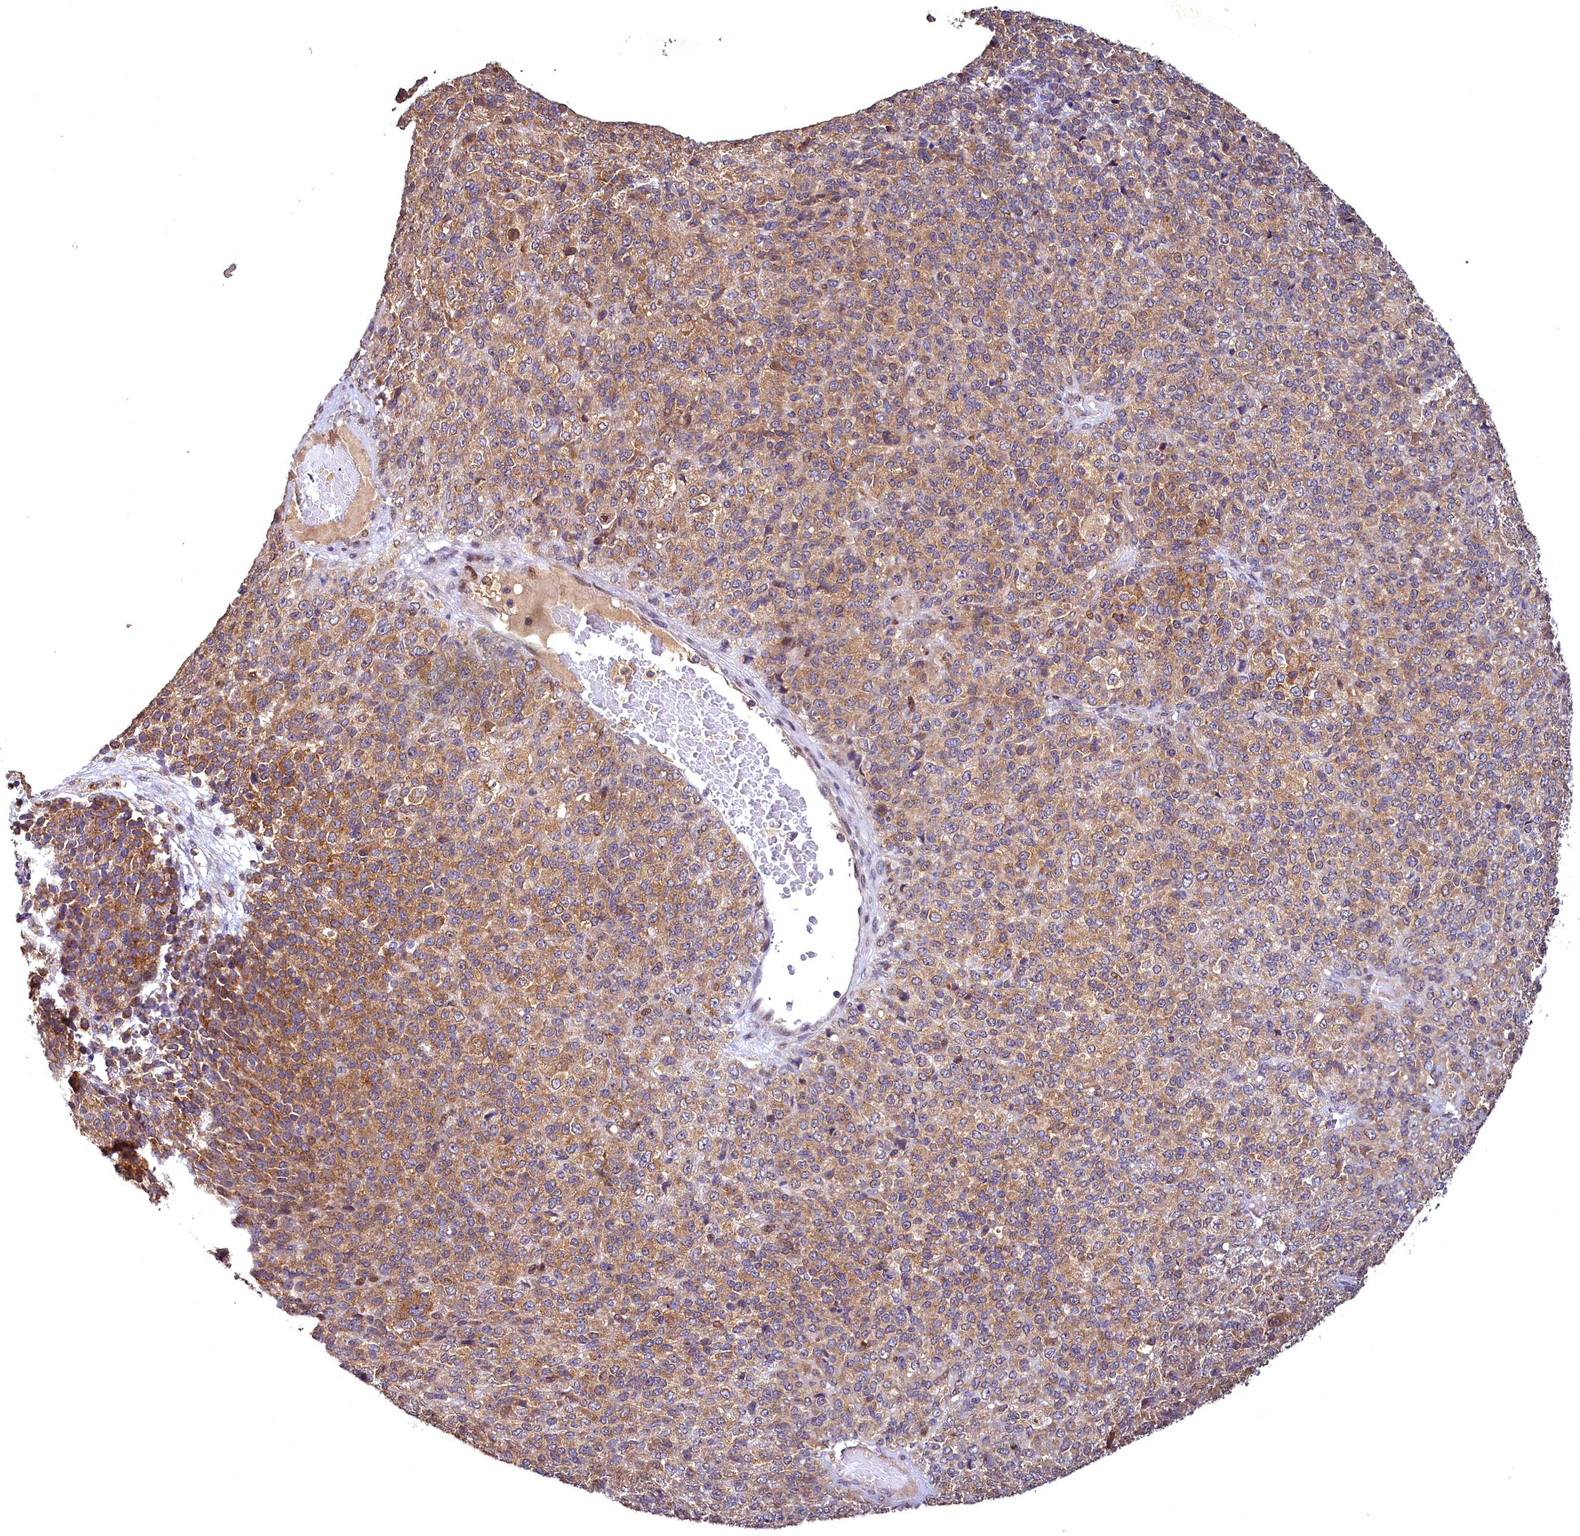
{"staining": {"intensity": "moderate", "quantity": ">75%", "location": "cytoplasmic/membranous"}, "tissue": "melanoma", "cell_type": "Tumor cells", "image_type": "cancer", "snomed": [{"axis": "morphology", "description": "Malignant melanoma, Metastatic site"}, {"axis": "topography", "description": "Brain"}], "caption": "The histopathology image exhibits immunohistochemical staining of malignant melanoma (metastatic site). There is moderate cytoplasmic/membranous expression is identified in approximately >75% of tumor cells.", "gene": "TMEM39A", "patient": {"sex": "female", "age": 56}}